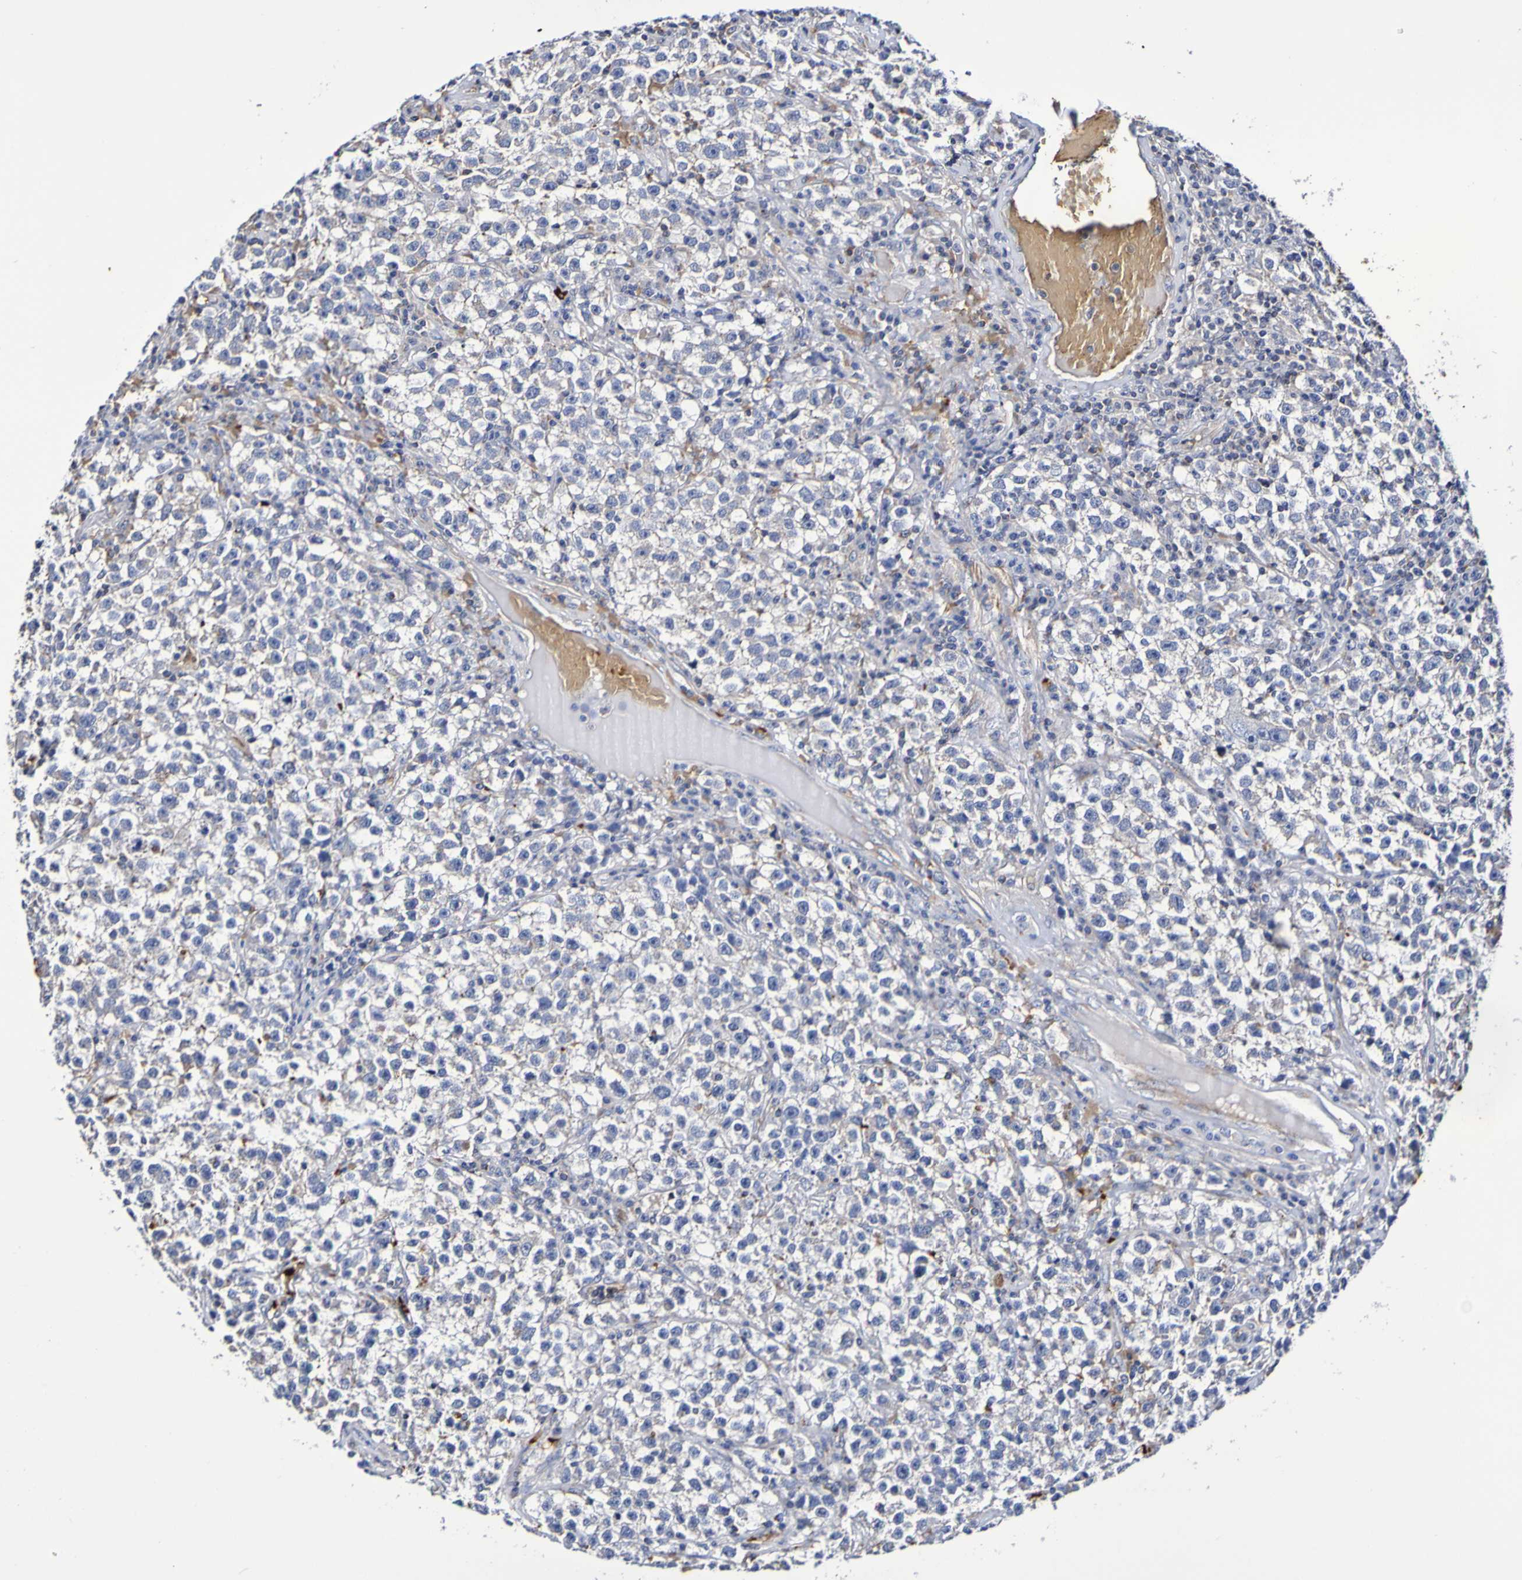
{"staining": {"intensity": "moderate", "quantity": "<25%", "location": "cytoplasmic/membranous"}, "tissue": "testis cancer", "cell_type": "Tumor cells", "image_type": "cancer", "snomed": [{"axis": "morphology", "description": "Seminoma, NOS"}, {"axis": "topography", "description": "Testis"}], "caption": "A low amount of moderate cytoplasmic/membranous positivity is seen in about <25% of tumor cells in testis seminoma tissue.", "gene": "WNT4", "patient": {"sex": "male", "age": 22}}